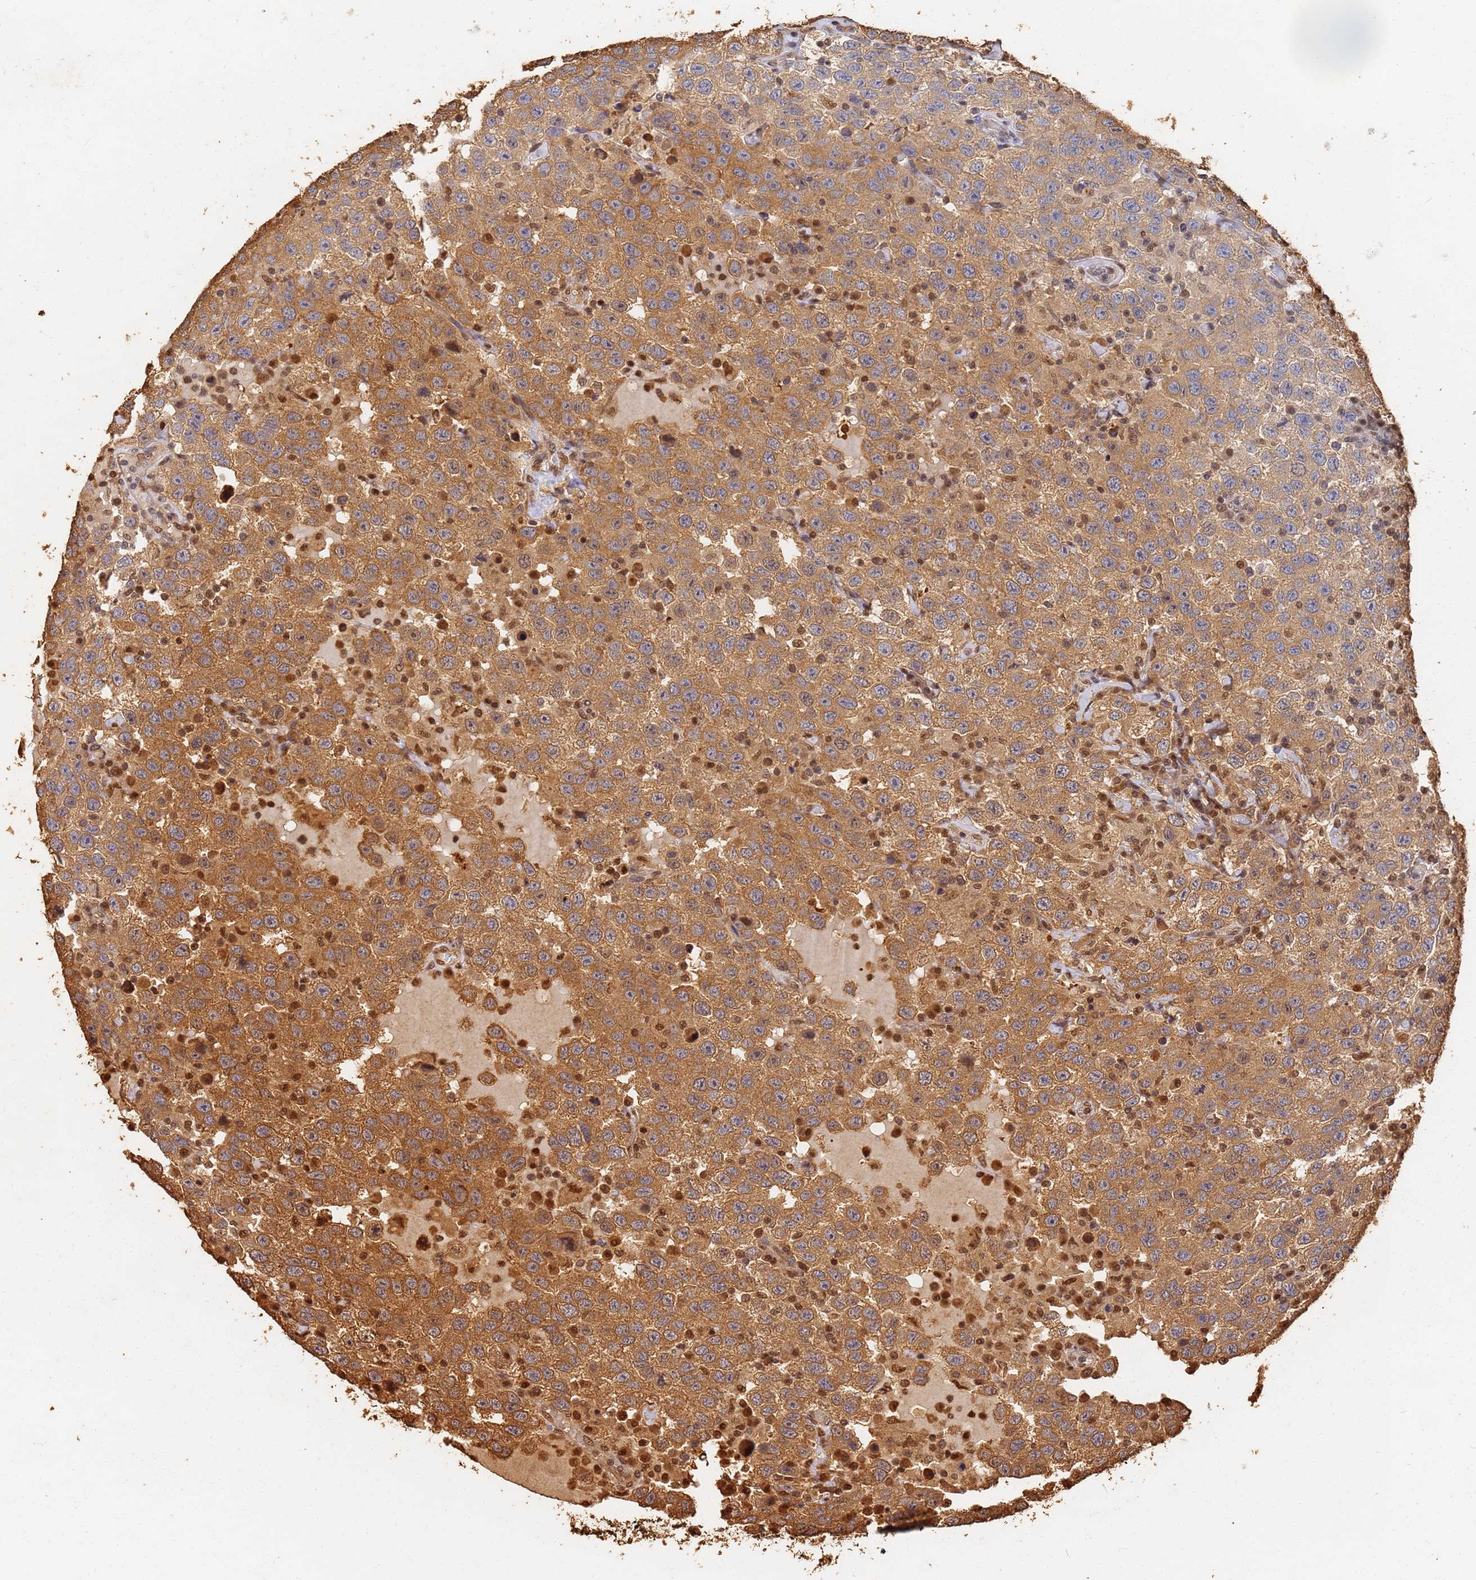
{"staining": {"intensity": "moderate", "quantity": ">75%", "location": "cytoplasmic/membranous"}, "tissue": "testis cancer", "cell_type": "Tumor cells", "image_type": "cancer", "snomed": [{"axis": "morphology", "description": "Seminoma, NOS"}, {"axis": "topography", "description": "Testis"}], "caption": "Immunohistochemical staining of human testis cancer (seminoma) exhibits medium levels of moderate cytoplasmic/membranous positivity in about >75% of tumor cells. The protein of interest is stained brown, and the nuclei are stained in blue (DAB IHC with brightfield microscopy, high magnification).", "gene": "JAK2", "patient": {"sex": "male", "age": 41}}